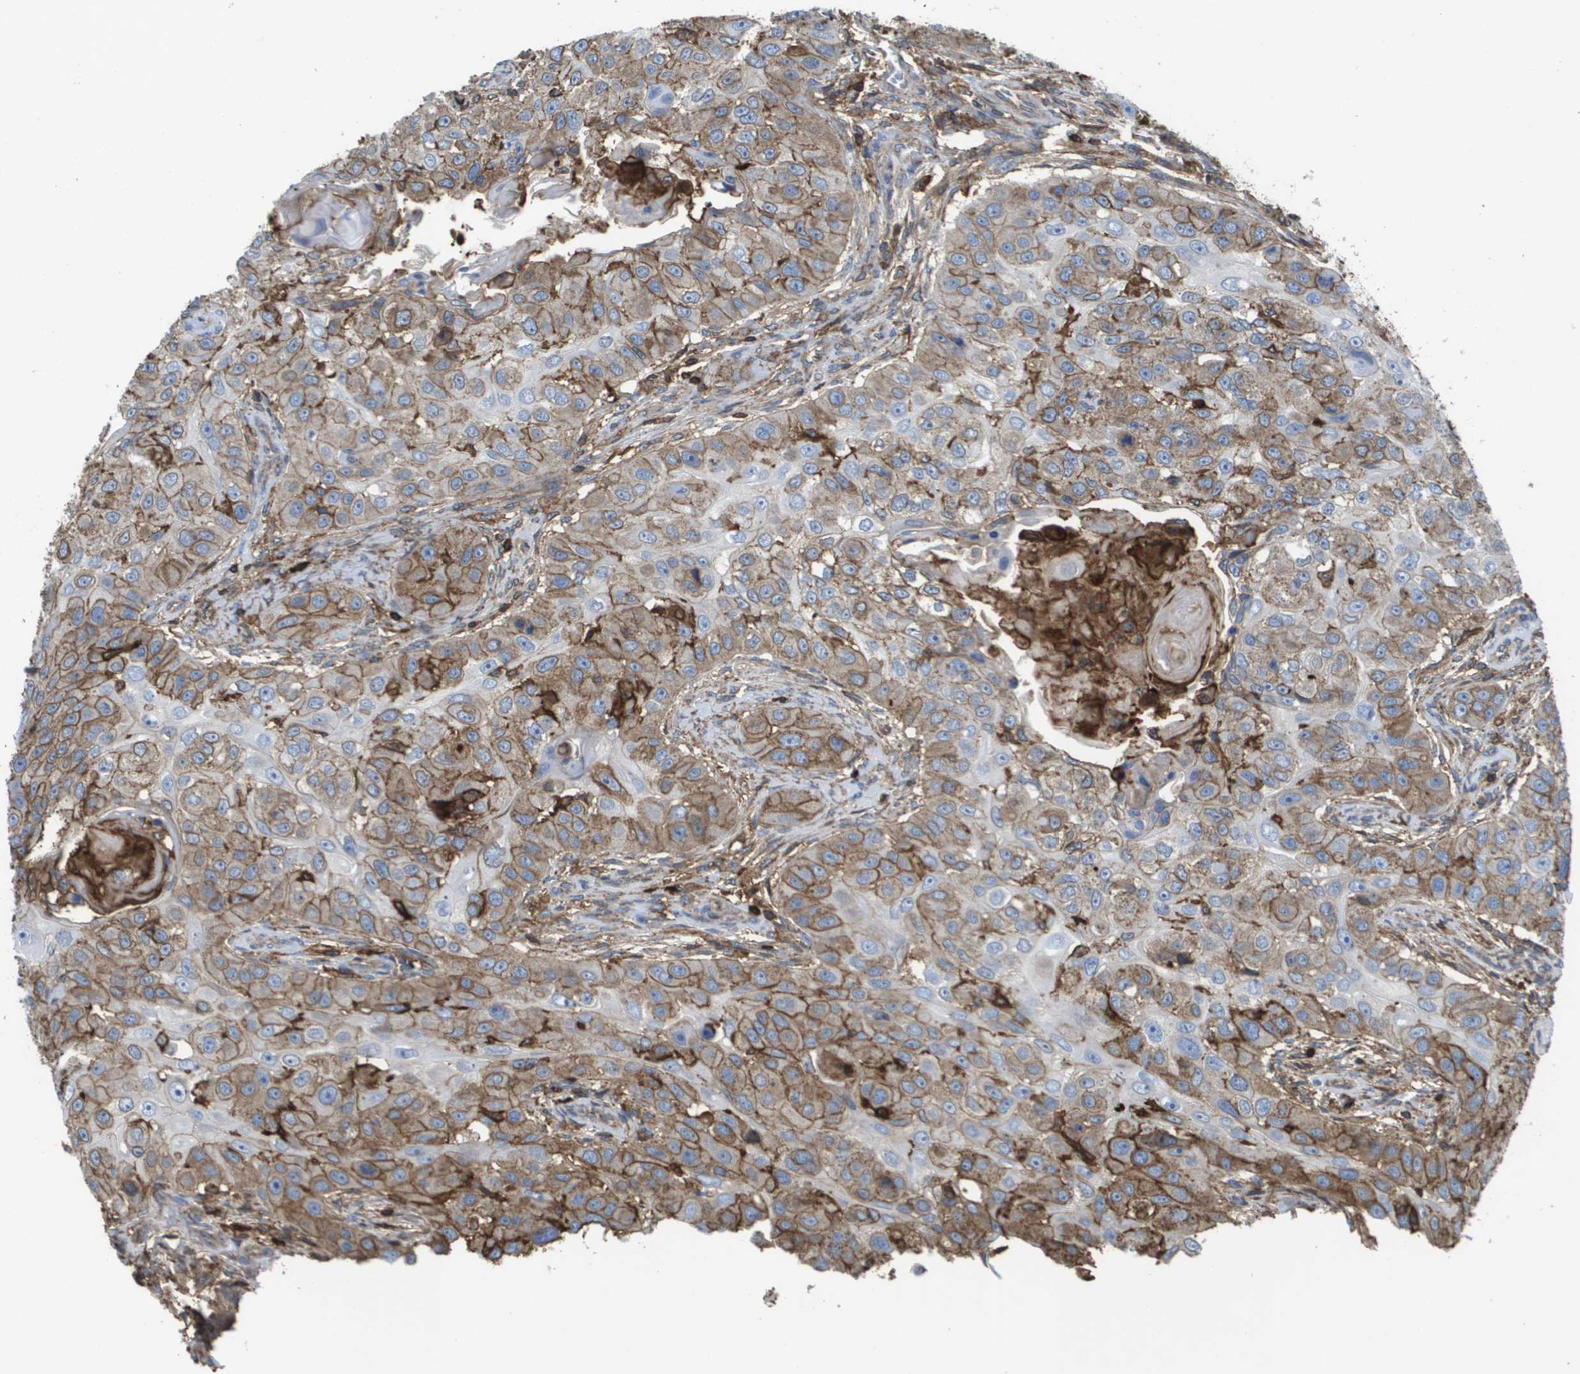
{"staining": {"intensity": "moderate", "quantity": "25%-75%", "location": "cytoplasmic/membranous"}, "tissue": "head and neck cancer", "cell_type": "Tumor cells", "image_type": "cancer", "snomed": [{"axis": "morphology", "description": "Normal tissue, NOS"}, {"axis": "morphology", "description": "Squamous cell carcinoma, NOS"}, {"axis": "topography", "description": "Skeletal muscle"}, {"axis": "topography", "description": "Head-Neck"}], "caption": "About 25%-75% of tumor cells in human head and neck cancer (squamous cell carcinoma) exhibit moderate cytoplasmic/membranous protein staining as visualized by brown immunohistochemical staining.", "gene": "PASK", "patient": {"sex": "male", "age": 51}}